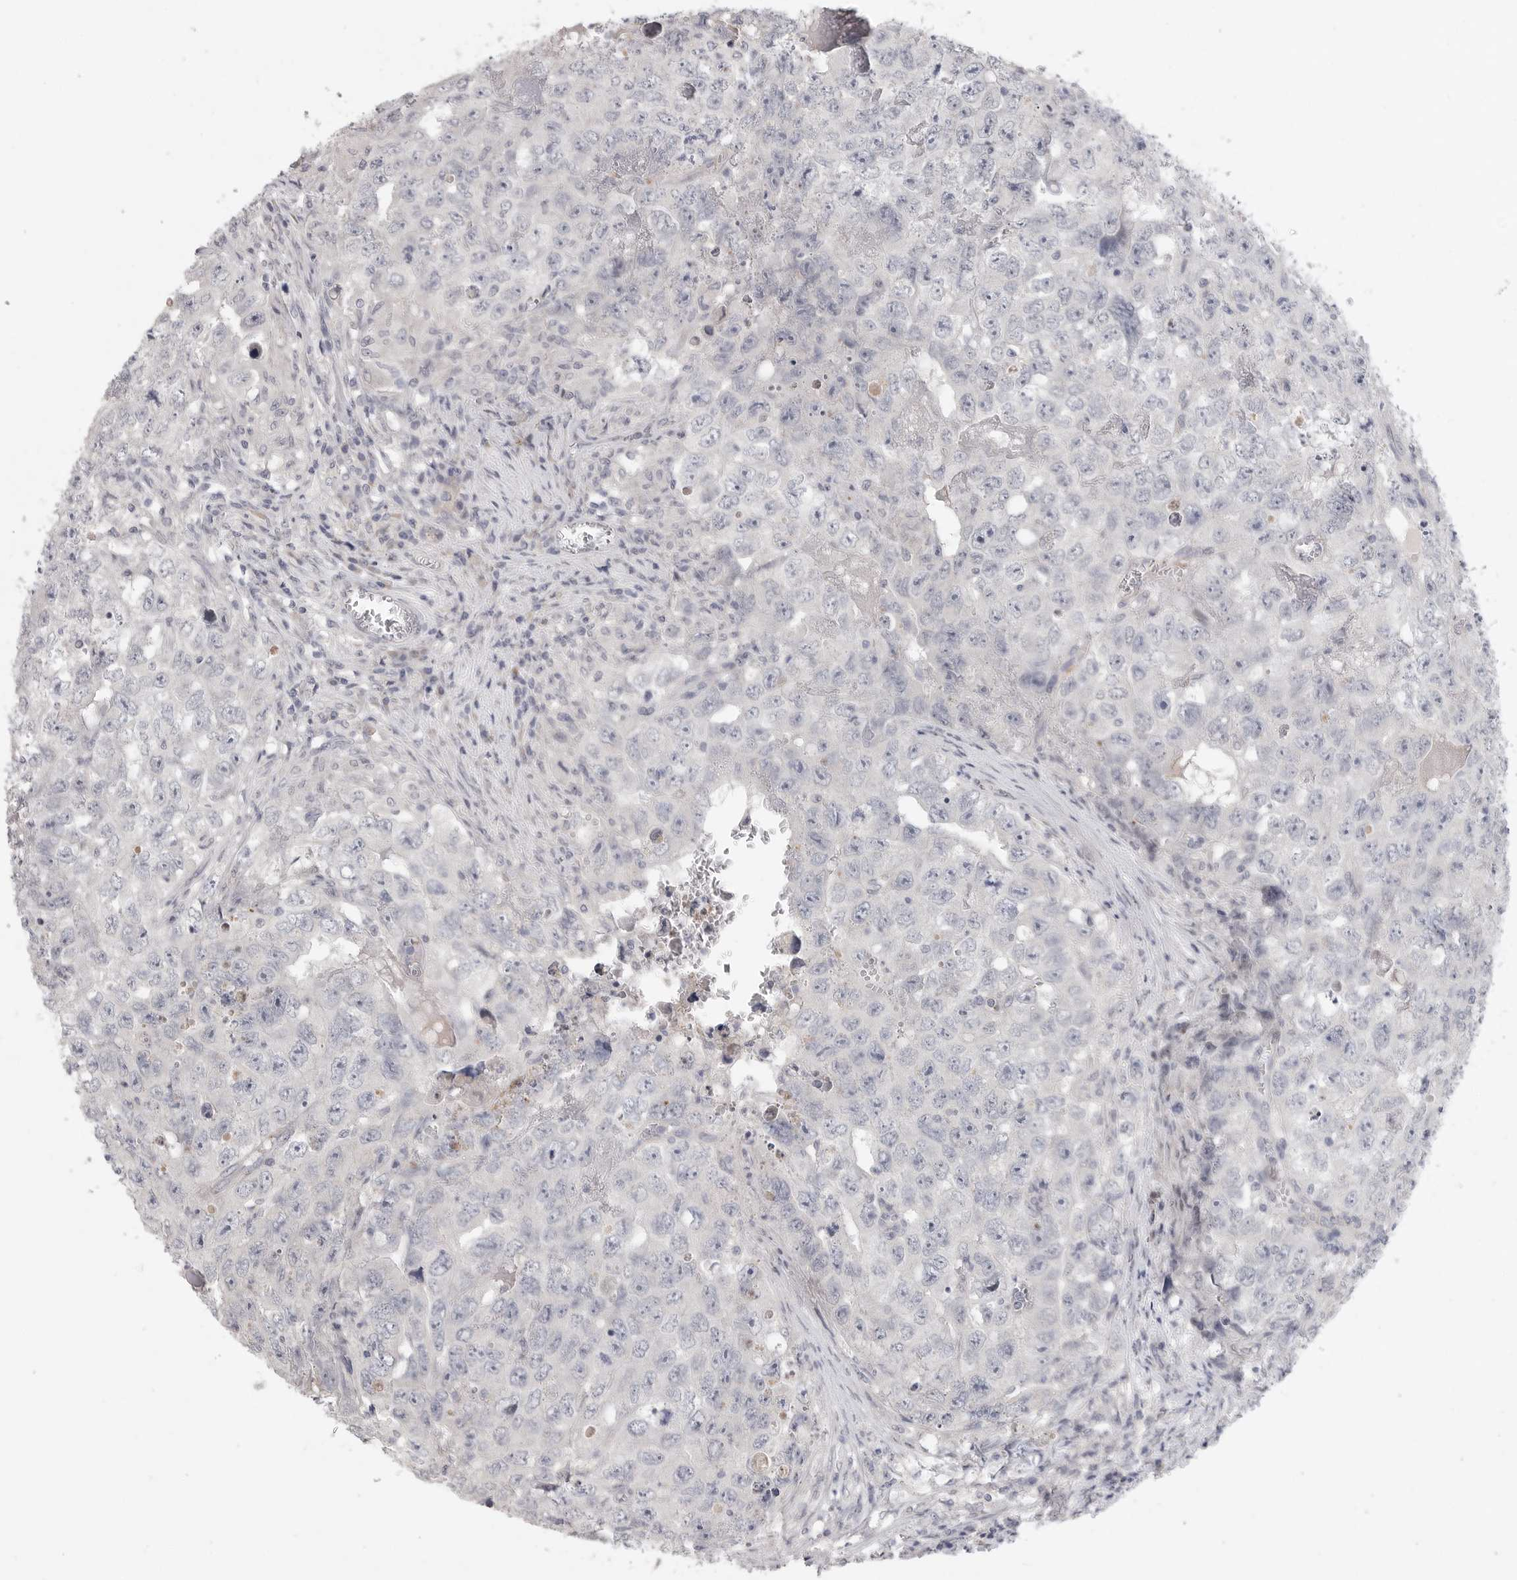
{"staining": {"intensity": "negative", "quantity": "none", "location": "none"}, "tissue": "testis cancer", "cell_type": "Tumor cells", "image_type": "cancer", "snomed": [{"axis": "morphology", "description": "Seminoma, NOS"}, {"axis": "morphology", "description": "Carcinoma, Embryonal, NOS"}, {"axis": "topography", "description": "Testis"}], "caption": "Protein analysis of testis seminoma reveals no significant expression in tumor cells.", "gene": "FBXO43", "patient": {"sex": "male", "age": 43}}